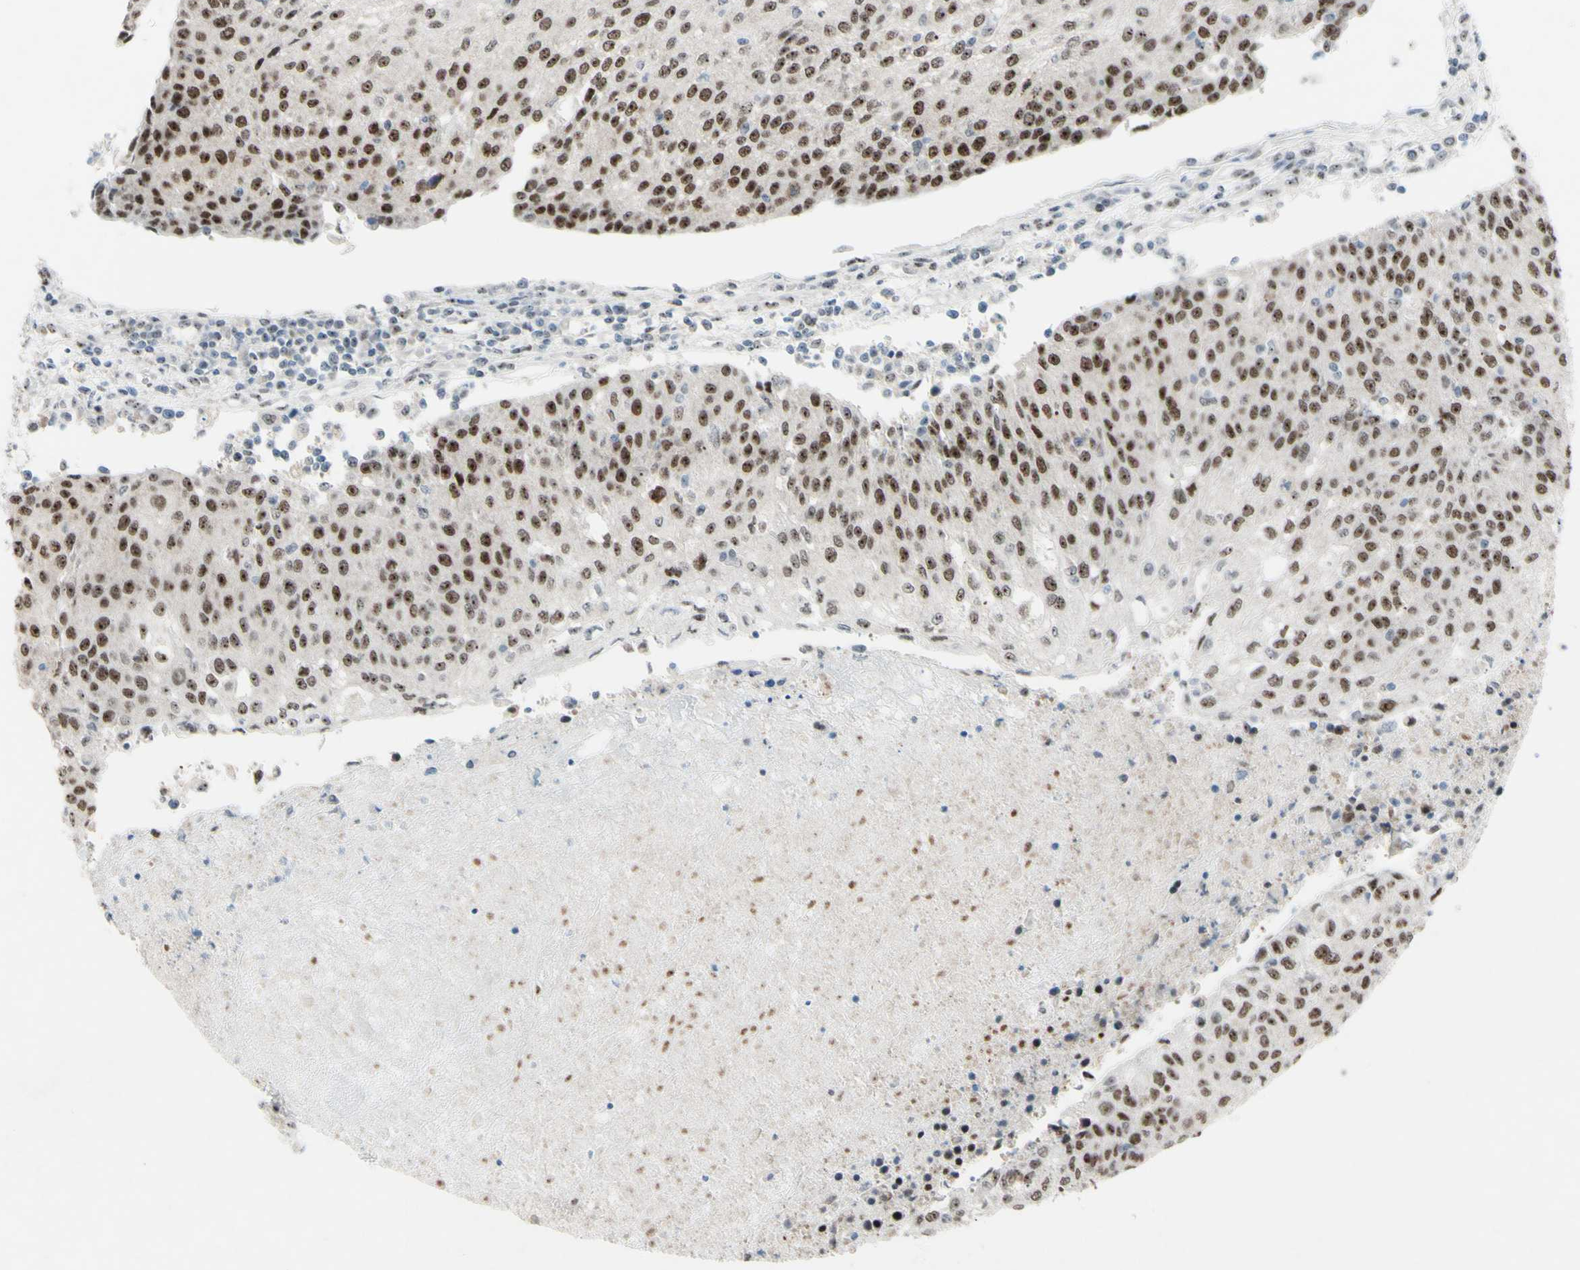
{"staining": {"intensity": "moderate", "quantity": ">75%", "location": "nuclear"}, "tissue": "urothelial cancer", "cell_type": "Tumor cells", "image_type": "cancer", "snomed": [{"axis": "morphology", "description": "Urothelial carcinoma, High grade"}, {"axis": "topography", "description": "Urinary bladder"}], "caption": "A brown stain highlights moderate nuclear expression of a protein in human urothelial cancer tumor cells.", "gene": "POLR1A", "patient": {"sex": "female", "age": 85}}